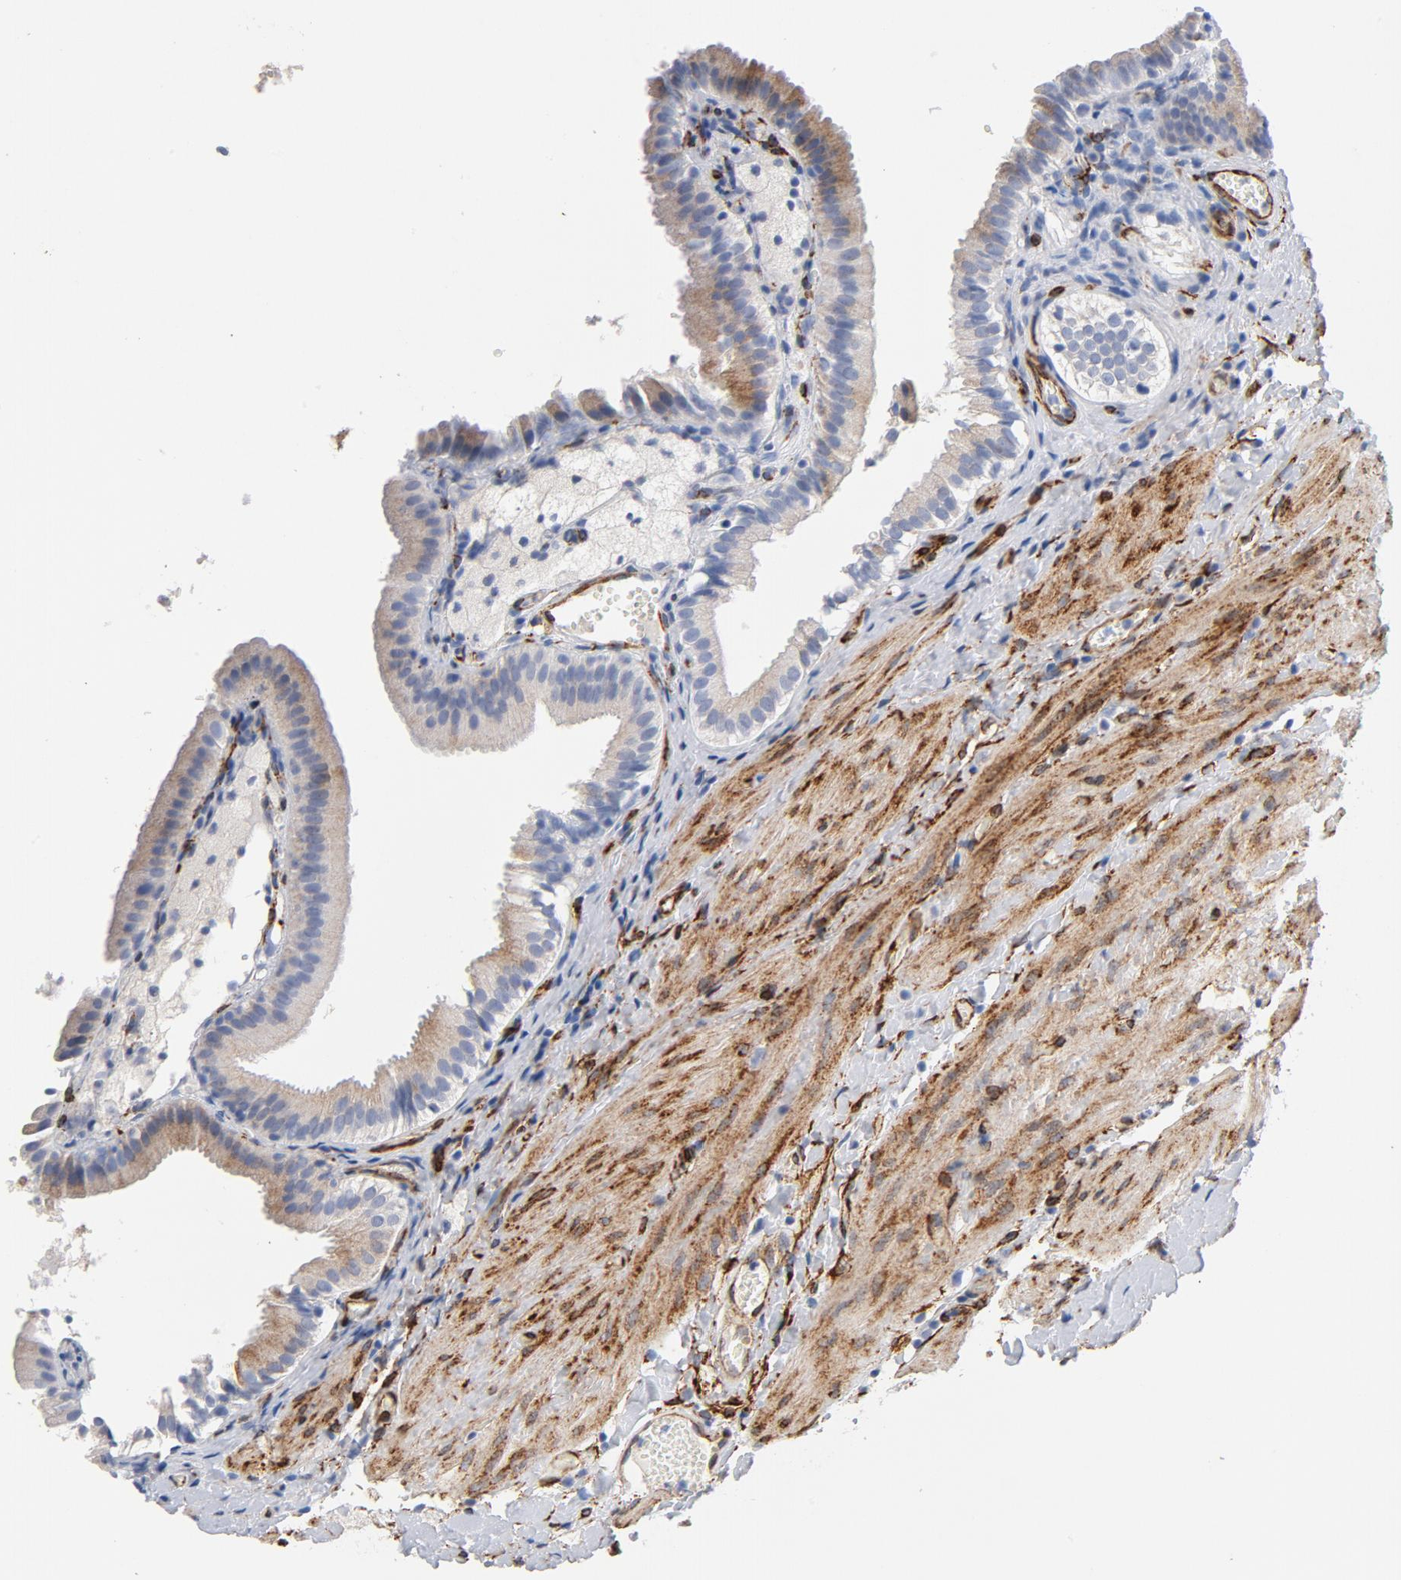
{"staining": {"intensity": "negative", "quantity": "none", "location": "none"}, "tissue": "gallbladder", "cell_type": "Glandular cells", "image_type": "normal", "snomed": [{"axis": "morphology", "description": "Normal tissue, NOS"}, {"axis": "topography", "description": "Gallbladder"}], "caption": "This is an immunohistochemistry histopathology image of benign human gallbladder. There is no staining in glandular cells.", "gene": "SERPINH1", "patient": {"sex": "female", "age": 24}}